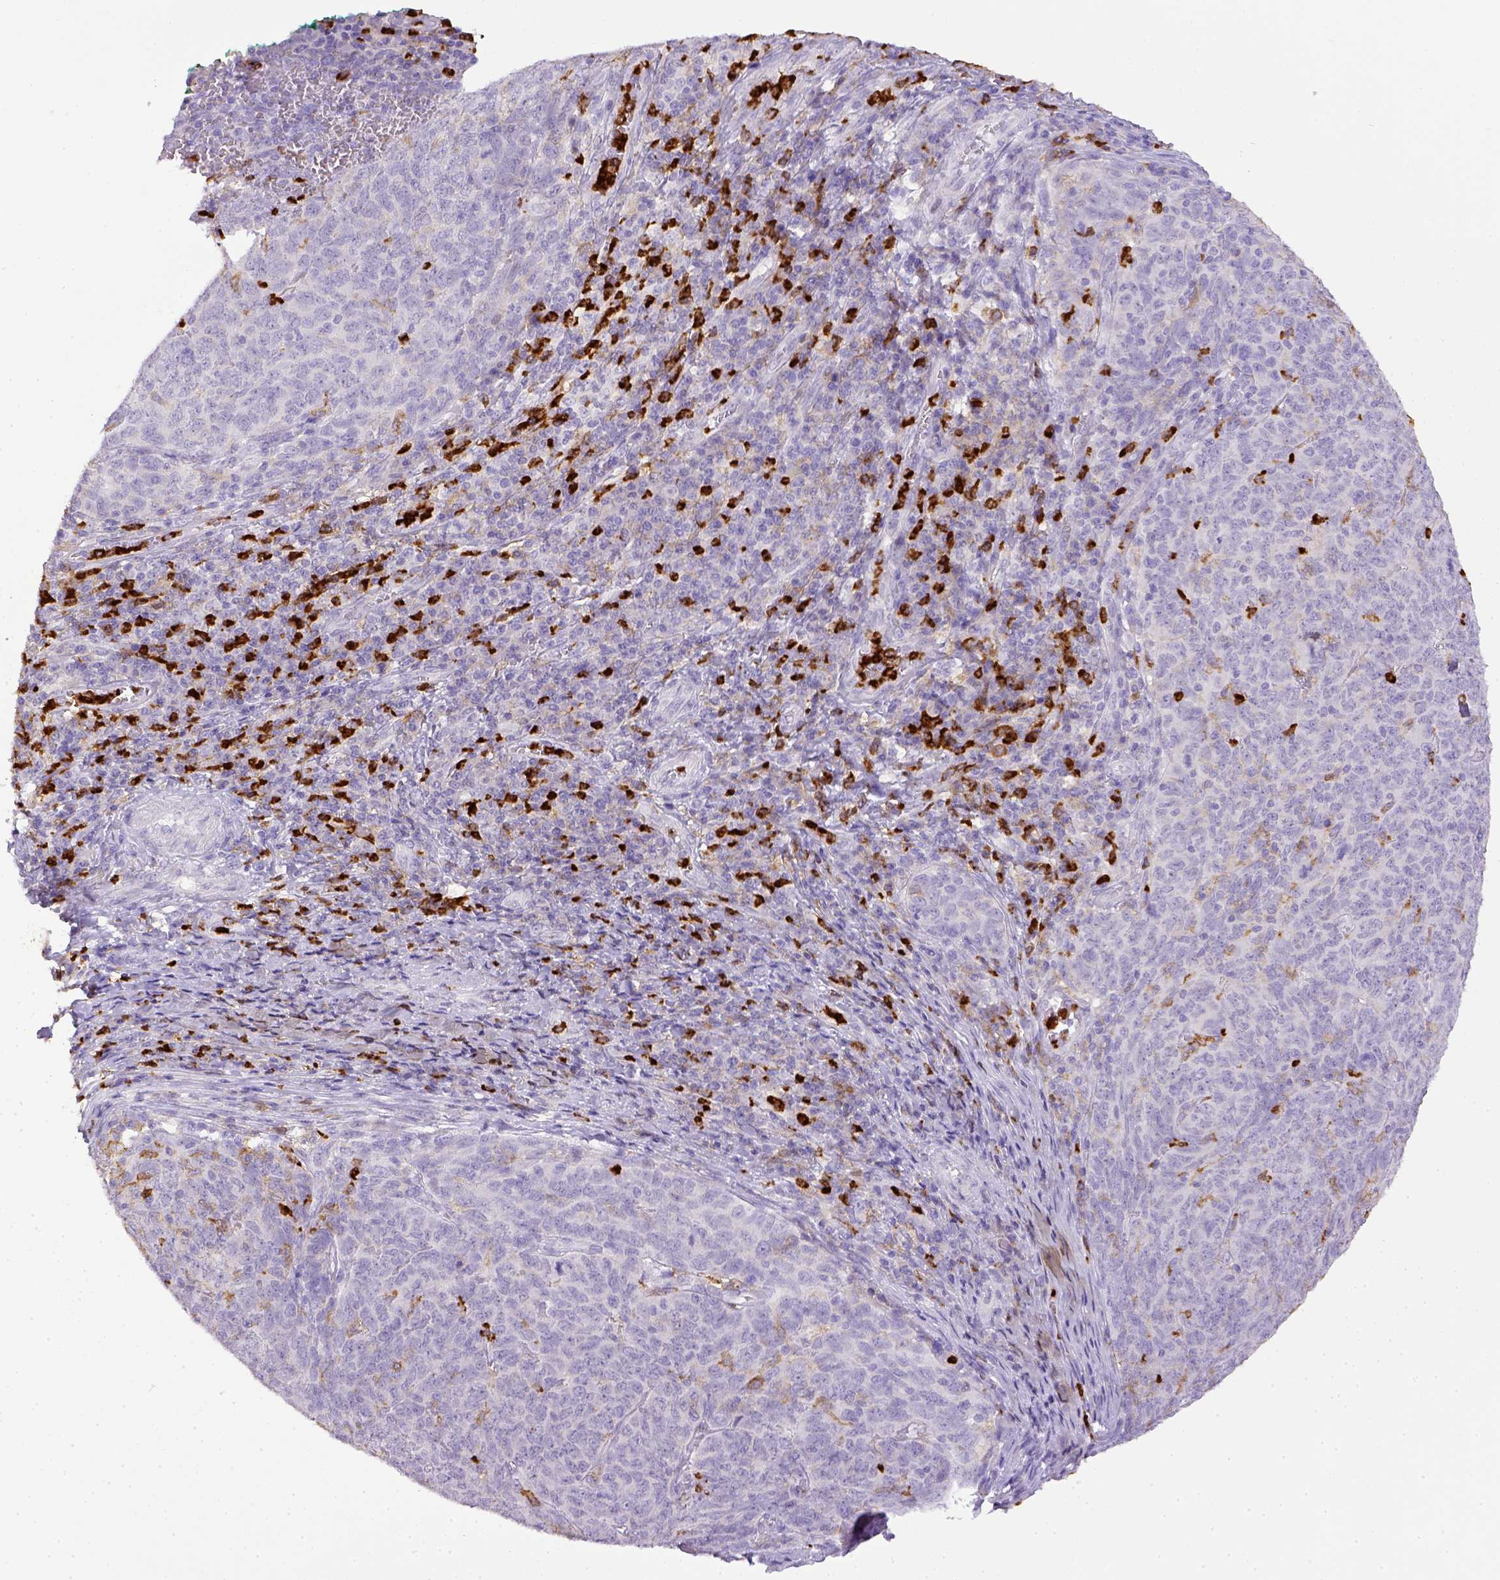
{"staining": {"intensity": "negative", "quantity": "none", "location": "none"}, "tissue": "skin cancer", "cell_type": "Tumor cells", "image_type": "cancer", "snomed": [{"axis": "morphology", "description": "Squamous cell carcinoma, NOS"}, {"axis": "topography", "description": "Skin"}, {"axis": "topography", "description": "Anal"}], "caption": "Immunohistochemistry of human squamous cell carcinoma (skin) displays no expression in tumor cells.", "gene": "ITGAM", "patient": {"sex": "female", "age": 51}}